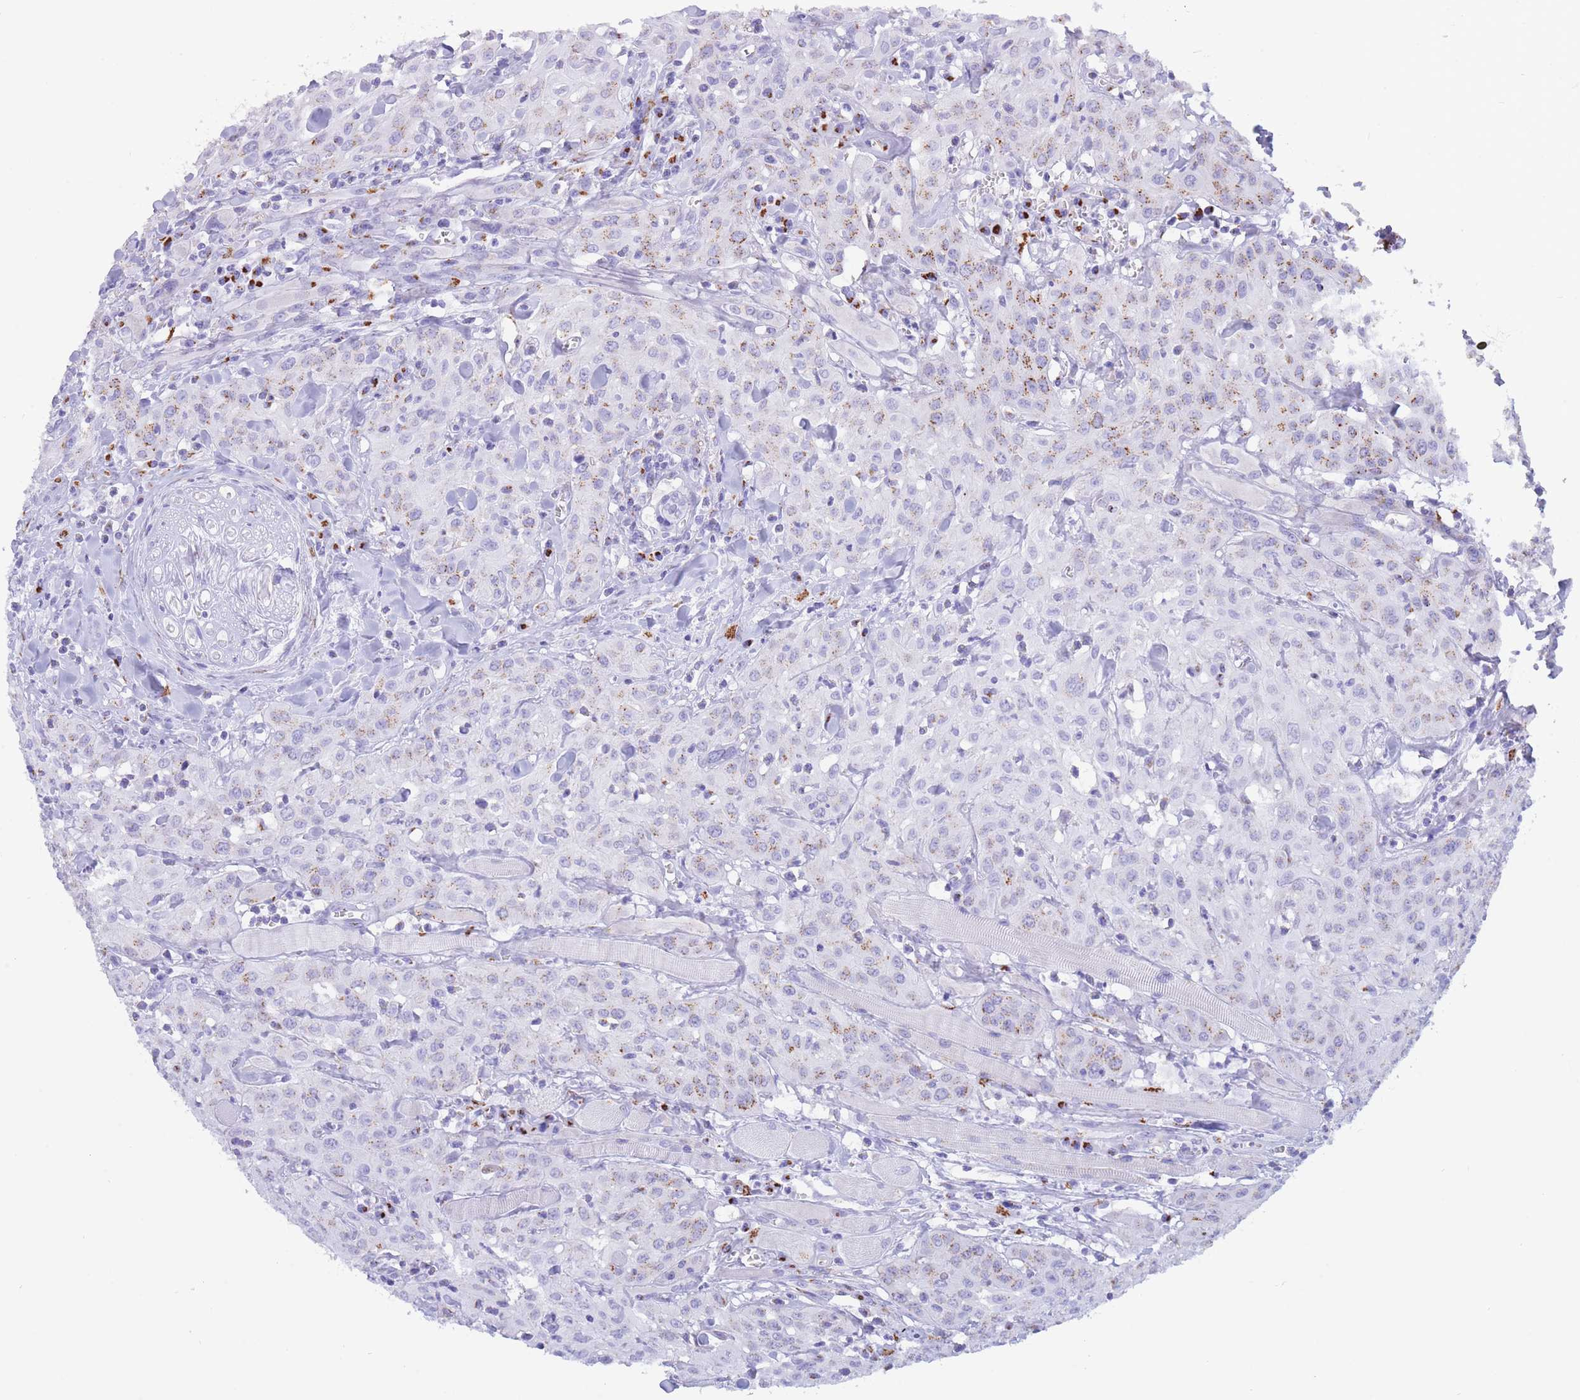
{"staining": {"intensity": "weak", "quantity": "<25%", "location": "cytoplasmic/membranous"}, "tissue": "head and neck cancer", "cell_type": "Tumor cells", "image_type": "cancer", "snomed": [{"axis": "morphology", "description": "Squamous cell carcinoma, NOS"}, {"axis": "topography", "description": "Oral tissue"}, {"axis": "topography", "description": "Head-Neck"}], "caption": "Photomicrograph shows no protein staining in tumor cells of squamous cell carcinoma (head and neck) tissue.", "gene": "FAM3C", "patient": {"sex": "female", "age": 70}}